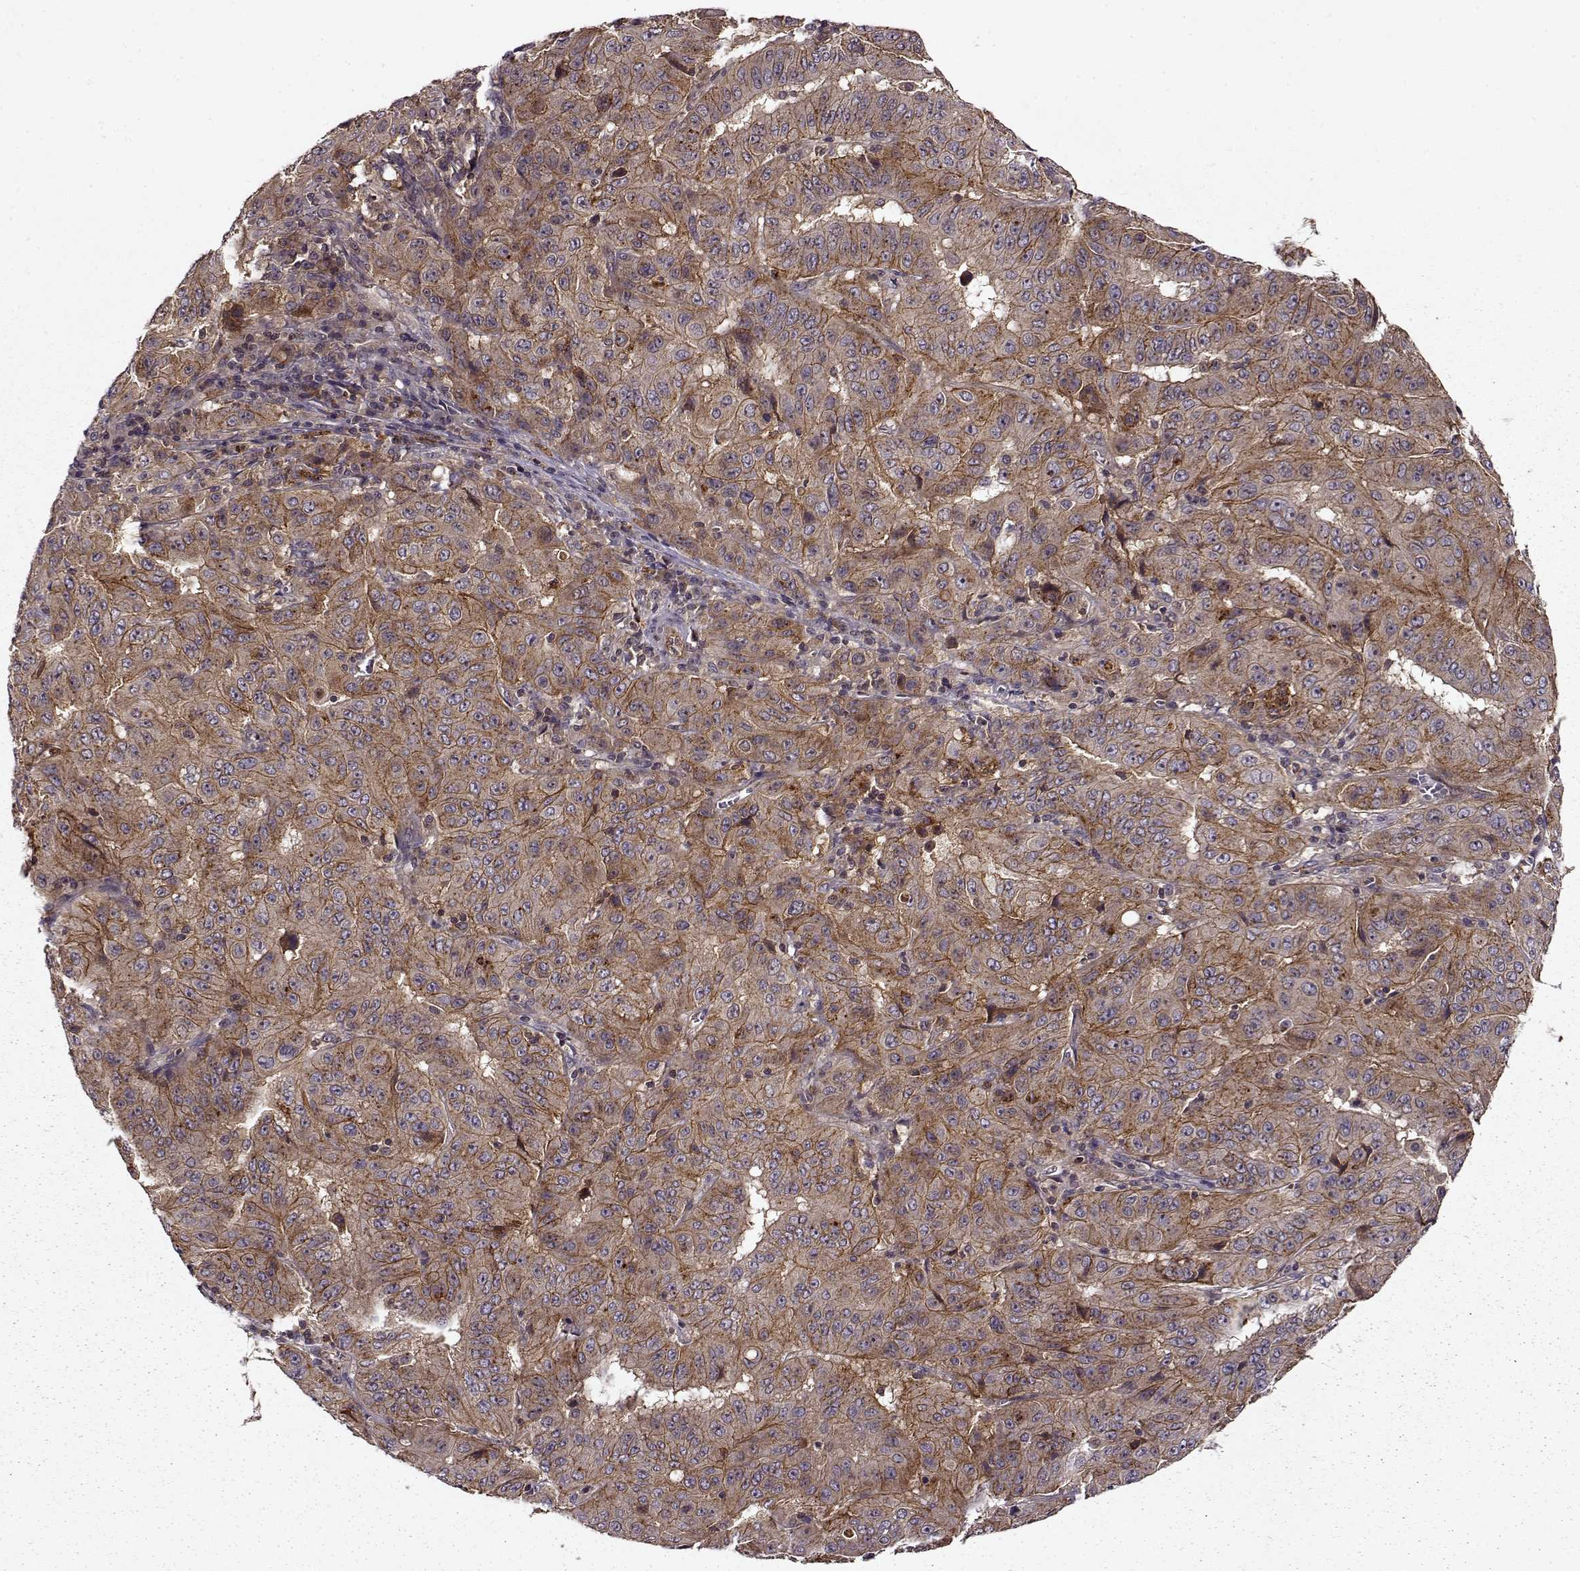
{"staining": {"intensity": "moderate", "quantity": ">75%", "location": "cytoplasmic/membranous"}, "tissue": "pancreatic cancer", "cell_type": "Tumor cells", "image_type": "cancer", "snomed": [{"axis": "morphology", "description": "Adenocarcinoma, NOS"}, {"axis": "topography", "description": "Pancreas"}], "caption": "An immunohistochemistry histopathology image of neoplastic tissue is shown. Protein staining in brown shows moderate cytoplasmic/membranous positivity in pancreatic cancer within tumor cells. Immunohistochemistry (ihc) stains the protein in brown and the nuclei are stained blue.", "gene": "IFRD2", "patient": {"sex": "male", "age": 63}}